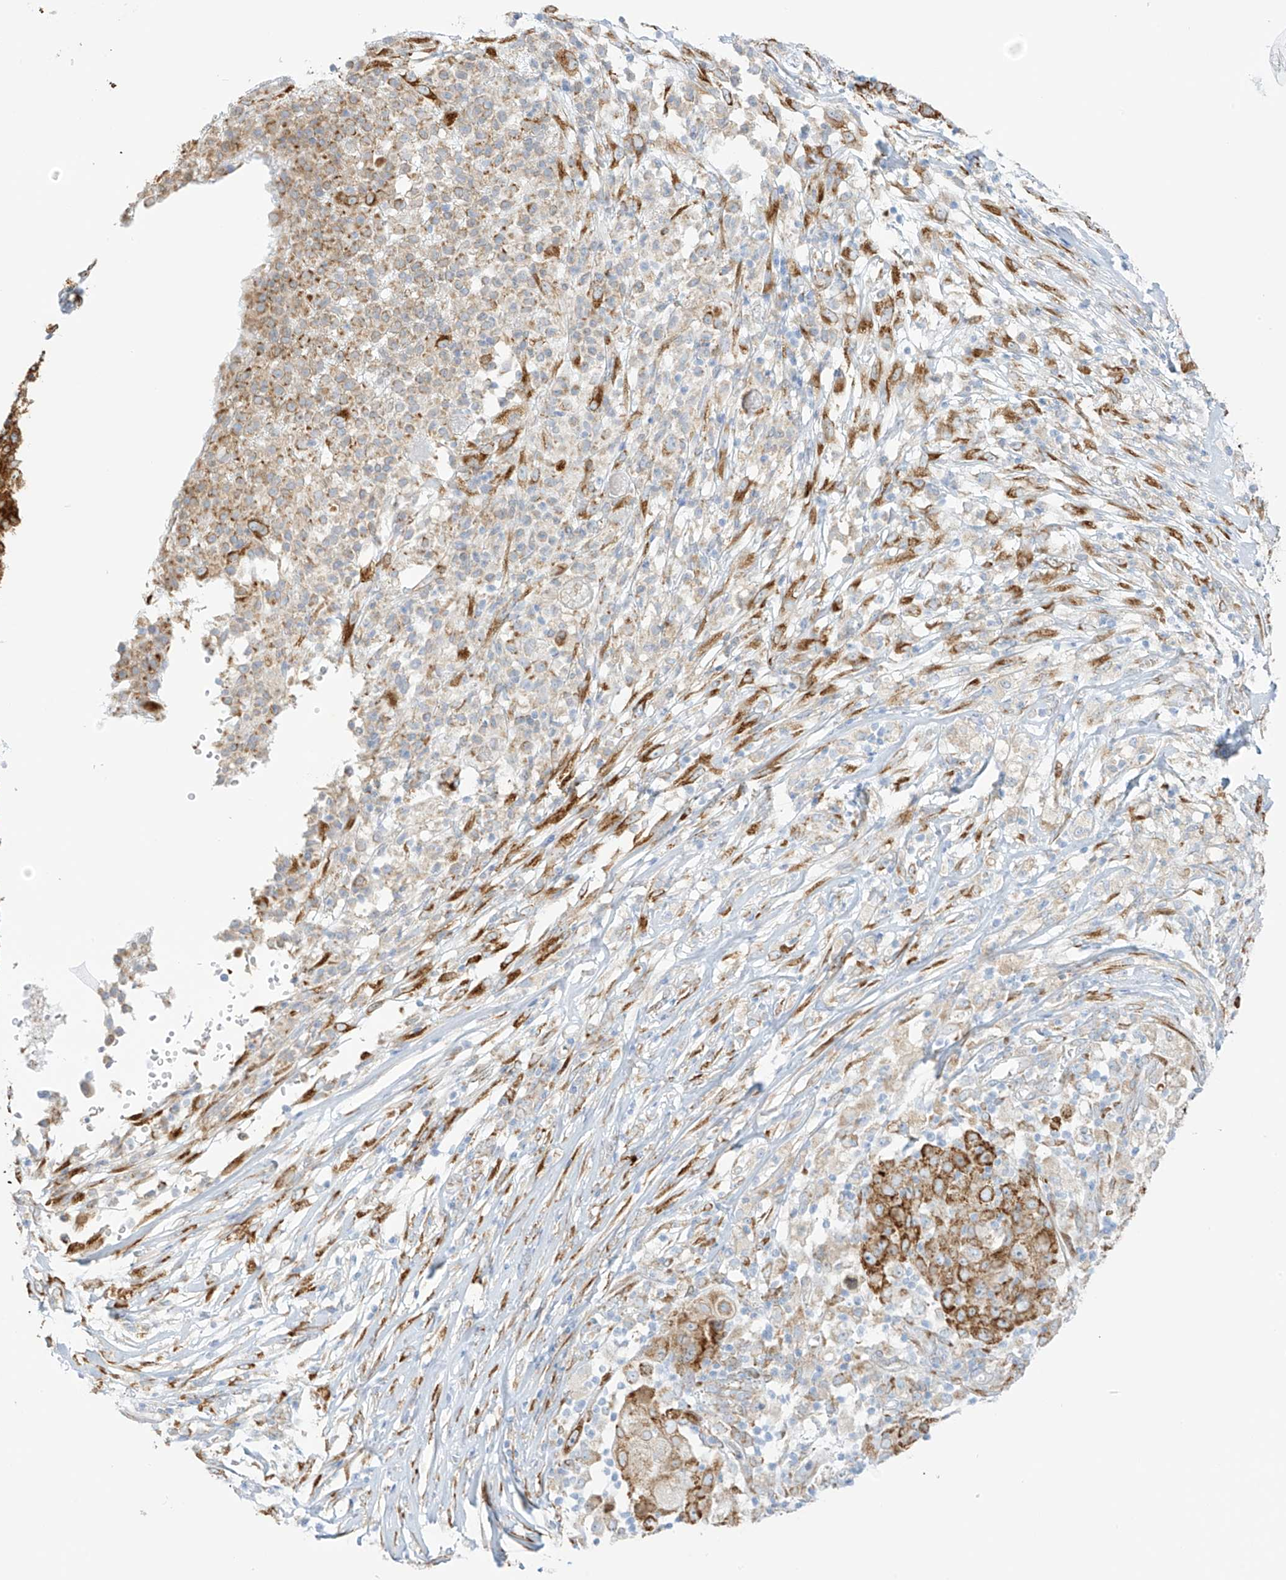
{"staining": {"intensity": "moderate", "quantity": ">75%", "location": "cytoplasmic/membranous"}, "tissue": "ovarian cancer", "cell_type": "Tumor cells", "image_type": "cancer", "snomed": [{"axis": "morphology", "description": "Carcinoma, endometroid"}, {"axis": "topography", "description": "Ovary"}], "caption": "Immunohistochemistry (IHC) photomicrograph of neoplastic tissue: human ovarian endometroid carcinoma stained using immunohistochemistry (IHC) shows medium levels of moderate protein expression localized specifically in the cytoplasmic/membranous of tumor cells, appearing as a cytoplasmic/membranous brown color.", "gene": "LRRC59", "patient": {"sex": "female", "age": 42}}